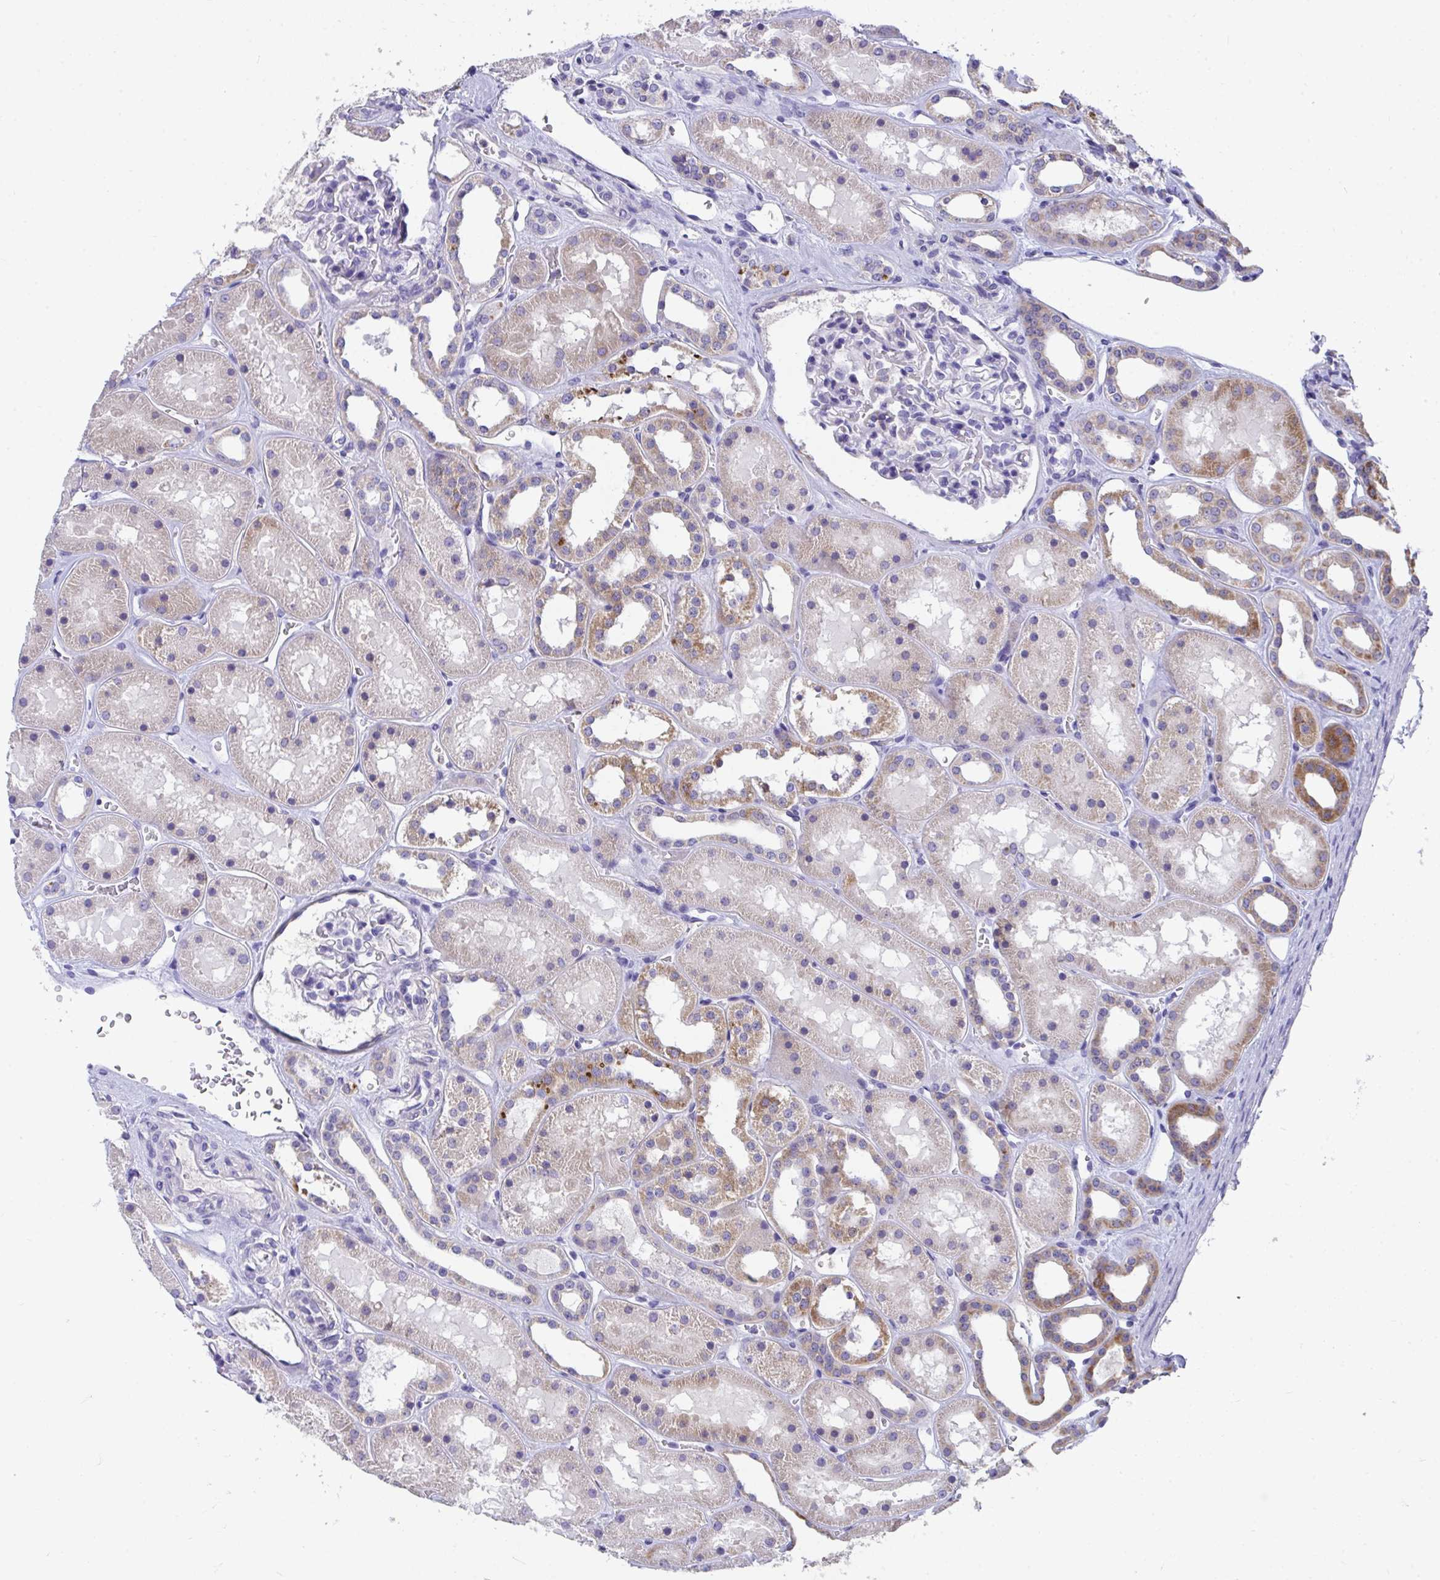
{"staining": {"intensity": "negative", "quantity": "none", "location": "none"}, "tissue": "kidney", "cell_type": "Cells in glomeruli", "image_type": "normal", "snomed": [{"axis": "morphology", "description": "Normal tissue, NOS"}, {"axis": "topography", "description": "Kidney"}], "caption": "Immunohistochemistry of benign kidney reveals no positivity in cells in glomeruli.", "gene": "COA5", "patient": {"sex": "female", "age": 41}}